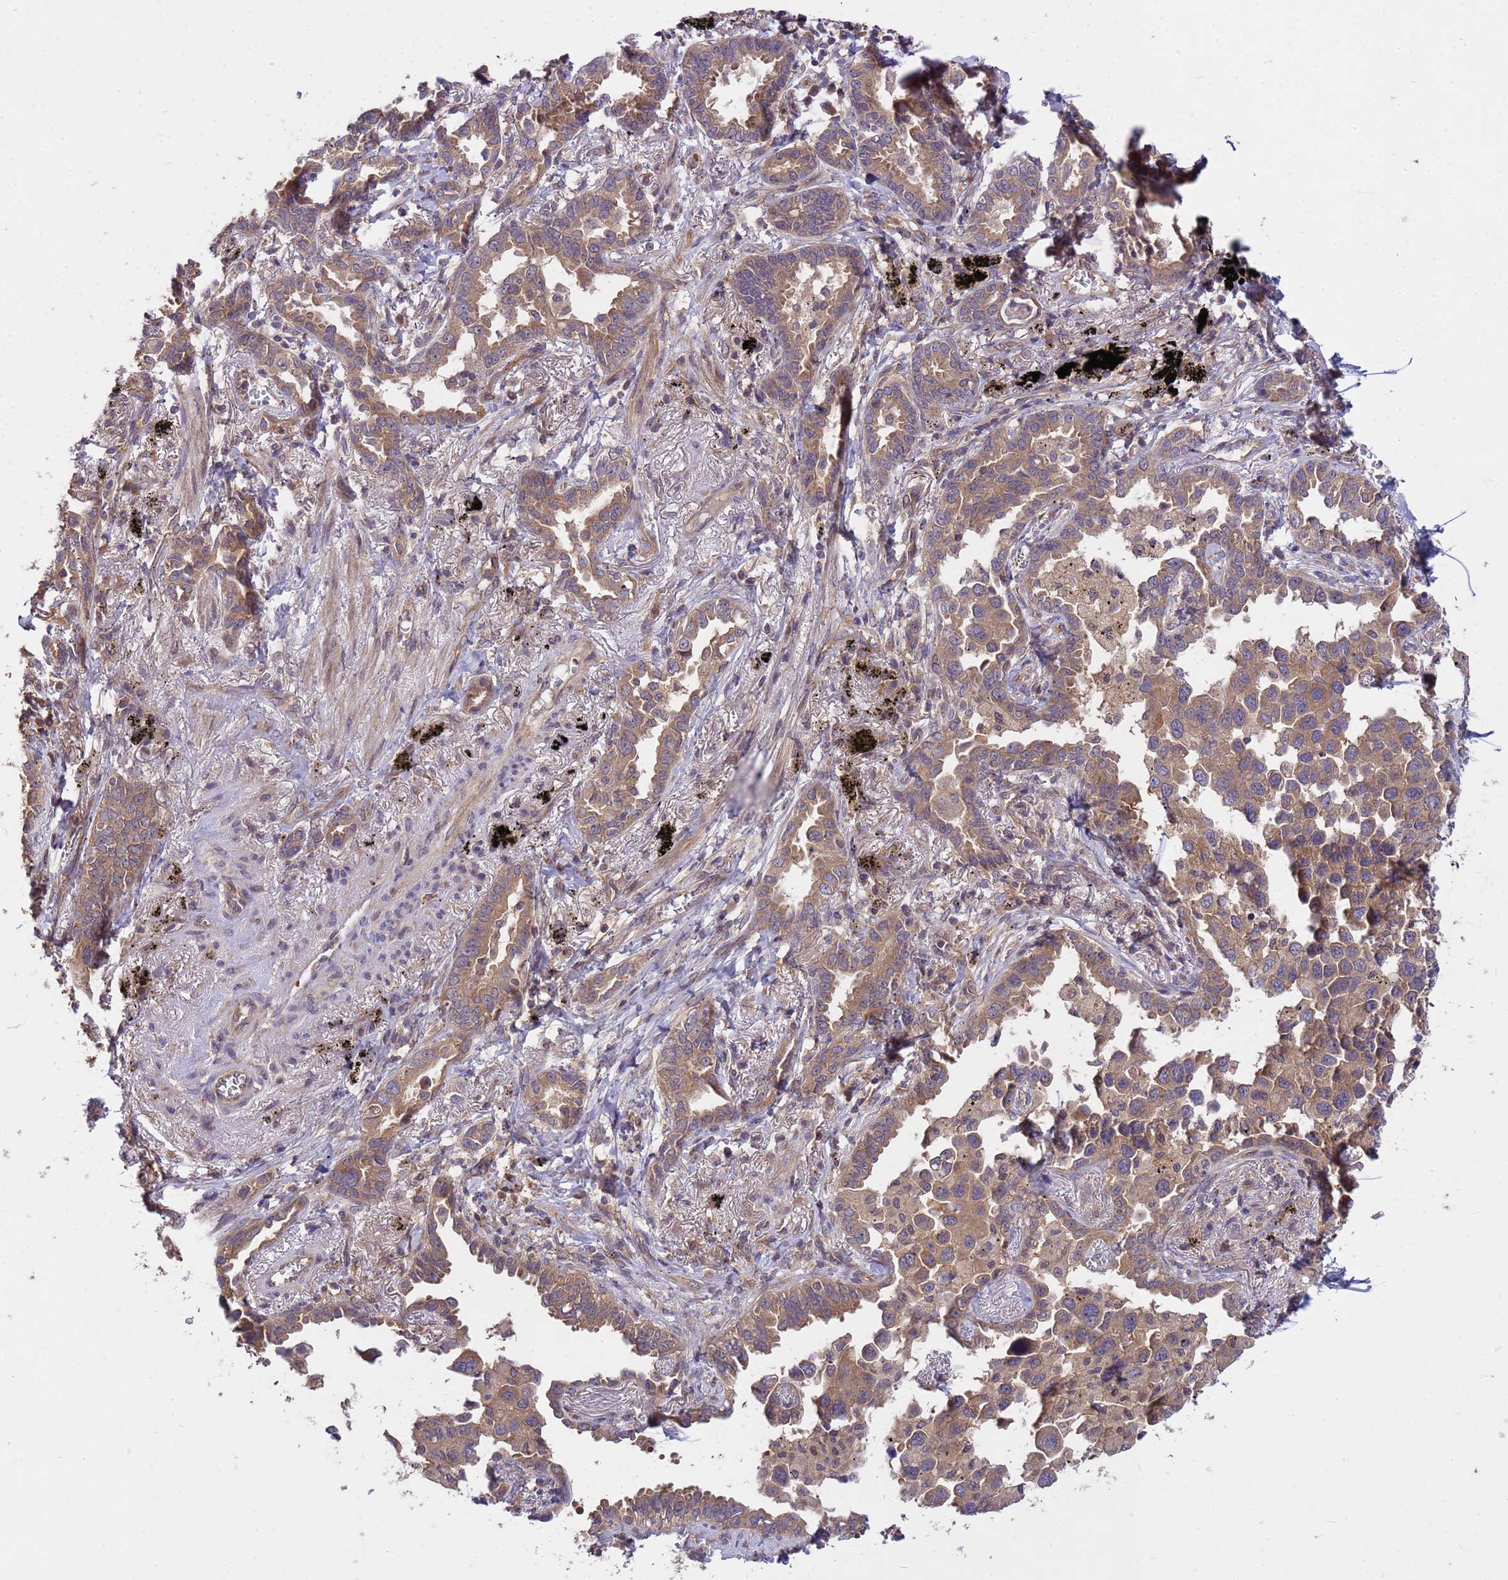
{"staining": {"intensity": "moderate", "quantity": ">75%", "location": "cytoplasmic/membranous"}, "tissue": "lung cancer", "cell_type": "Tumor cells", "image_type": "cancer", "snomed": [{"axis": "morphology", "description": "Adenocarcinoma, NOS"}, {"axis": "topography", "description": "Lung"}], "caption": "Lung adenocarcinoma stained with a protein marker reveals moderate staining in tumor cells.", "gene": "PPP2CB", "patient": {"sex": "male", "age": 67}}